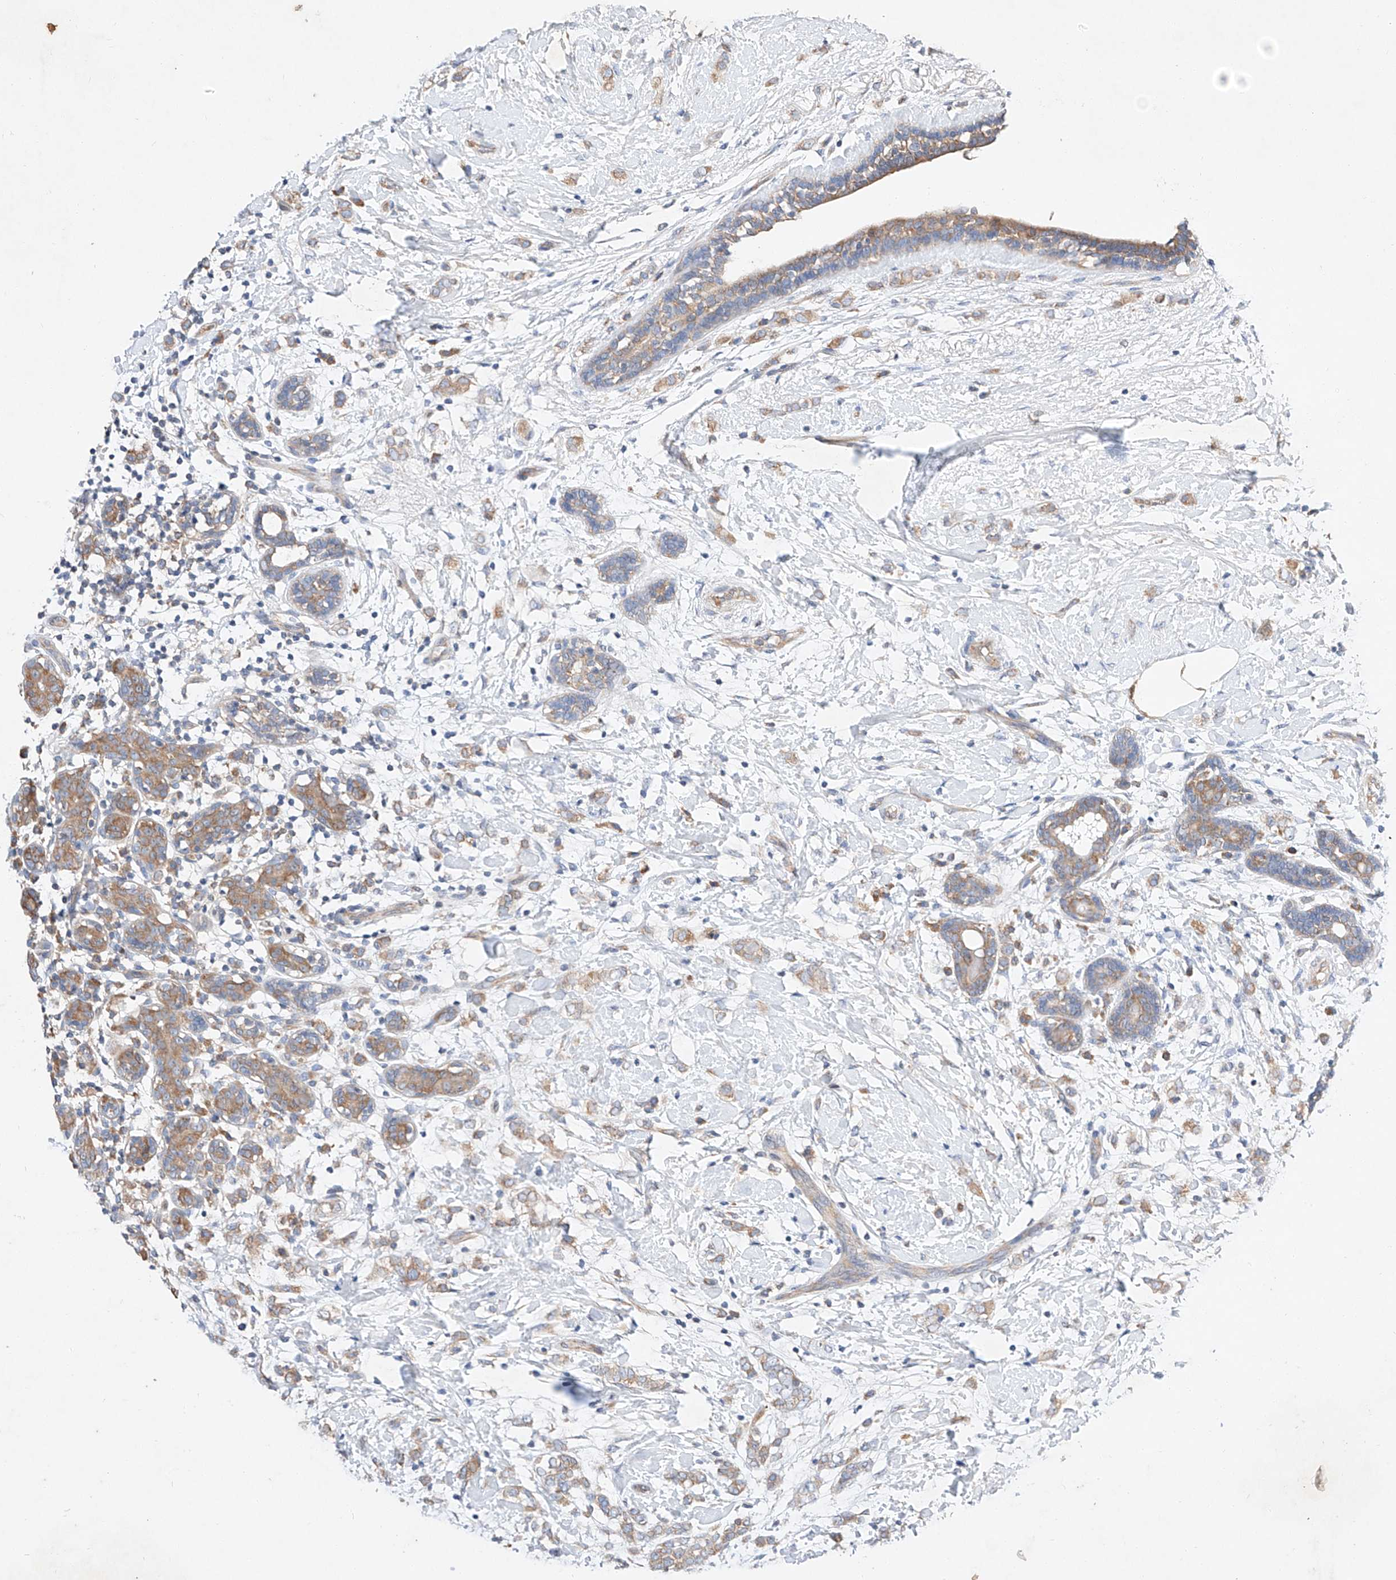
{"staining": {"intensity": "moderate", "quantity": ">75%", "location": "cytoplasmic/membranous"}, "tissue": "breast cancer", "cell_type": "Tumor cells", "image_type": "cancer", "snomed": [{"axis": "morphology", "description": "Normal tissue, NOS"}, {"axis": "morphology", "description": "Lobular carcinoma"}, {"axis": "topography", "description": "Breast"}], "caption": "Breast cancer stained with immunohistochemistry displays moderate cytoplasmic/membranous expression in approximately >75% of tumor cells. (Brightfield microscopy of DAB IHC at high magnification).", "gene": "C6orf118", "patient": {"sex": "female", "age": 47}}